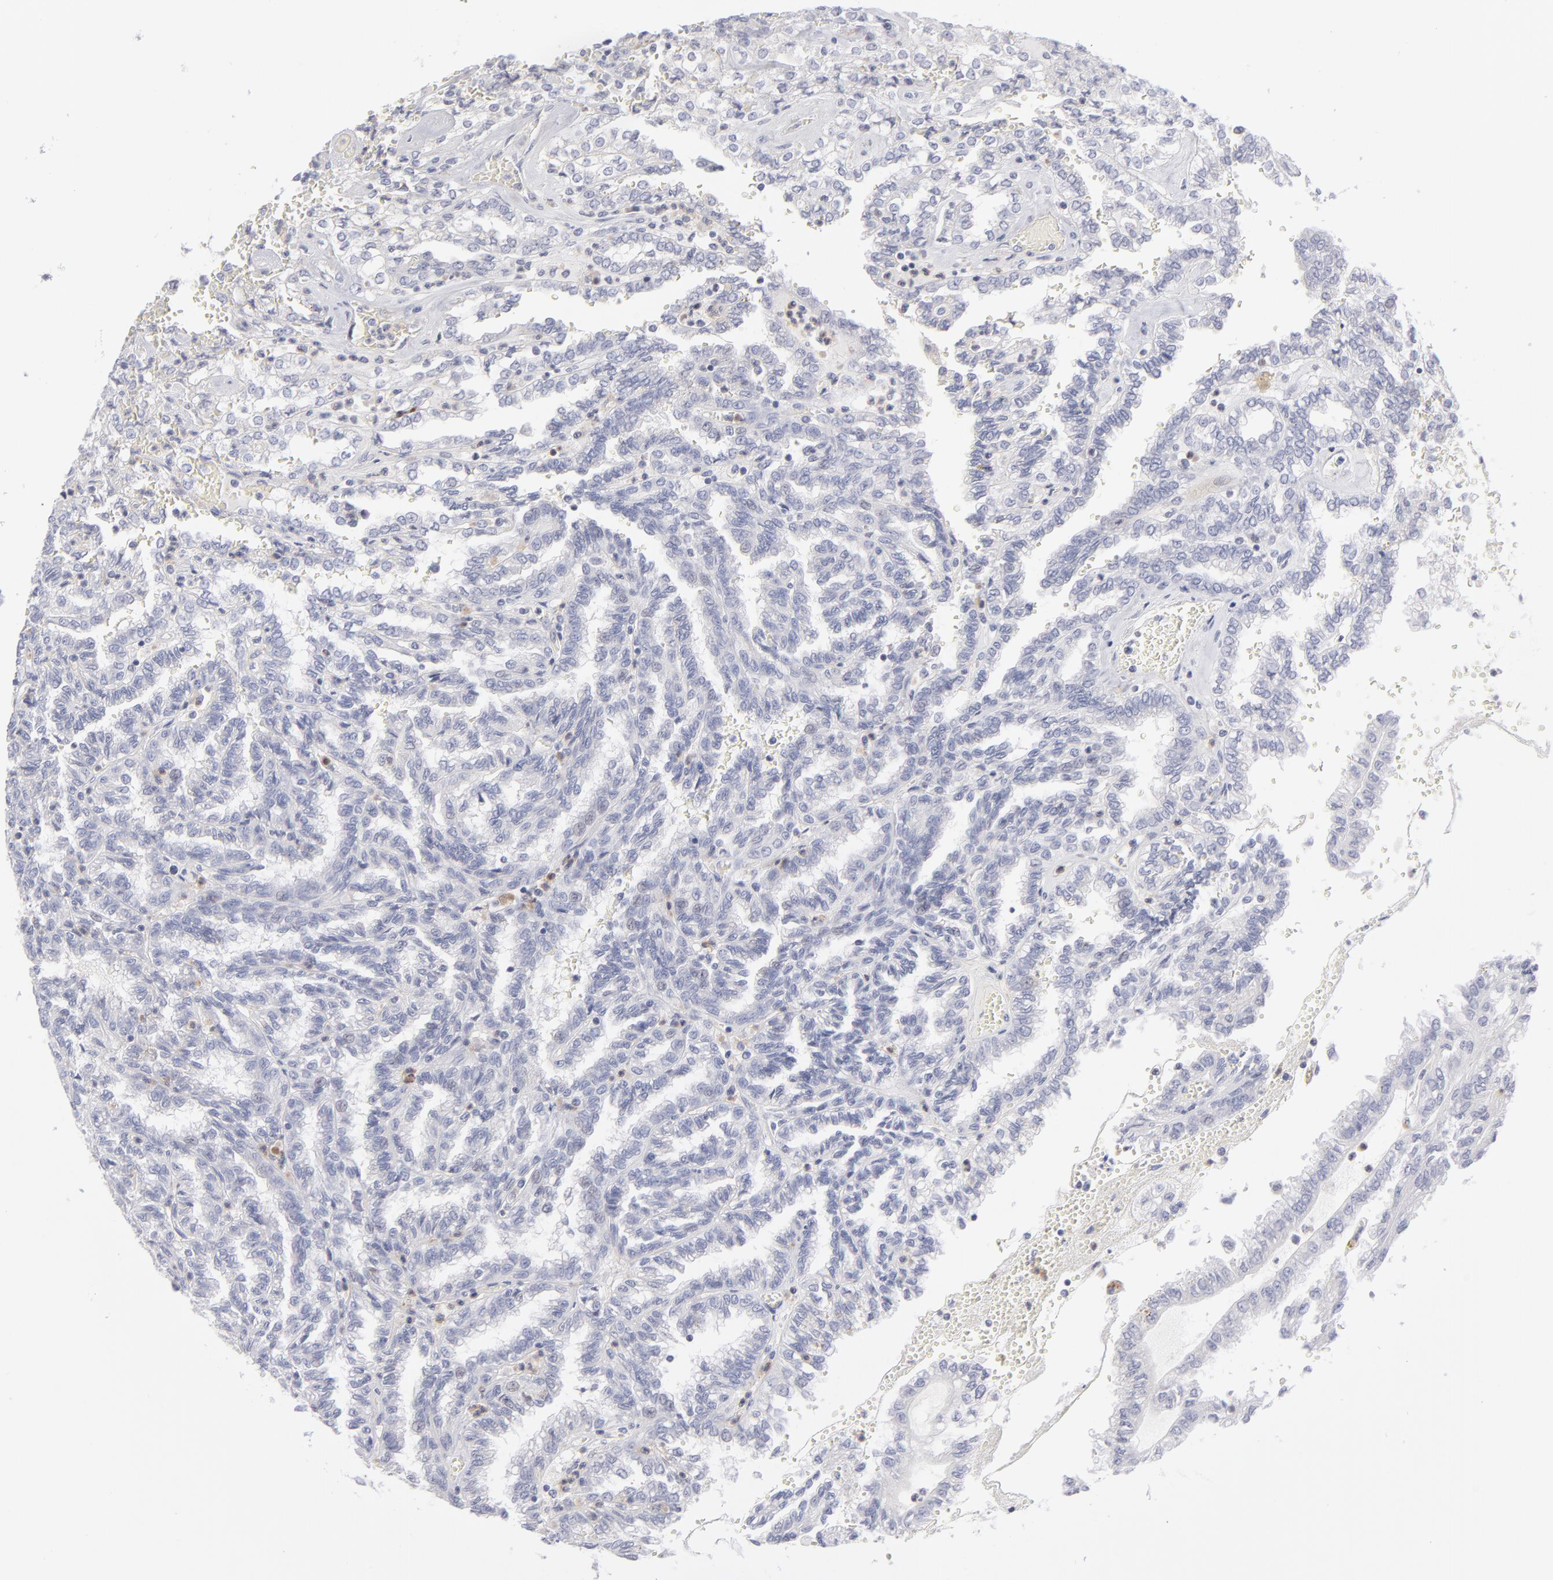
{"staining": {"intensity": "negative", "quantity": "none", "location": "none"}, "tissue": "renal cancer", "cell_type": "Tumor cells", "image_type": "cancer", "snomed": [{"axis": "morphology", "description": "Inflammation, NOS"}, {"axis": "morphology", "description": "Adenocarcinoma, NOS"}, {"axis": "topography", "description": "Kidney"}], "caption": "This is an immunohistochemistry (IHC) micrograph of human adenocarcinoma (renal). There is no positivity in tumor cells.", "gene": "MTHFD2", "patient": {"sex": "male", "age": 68}}